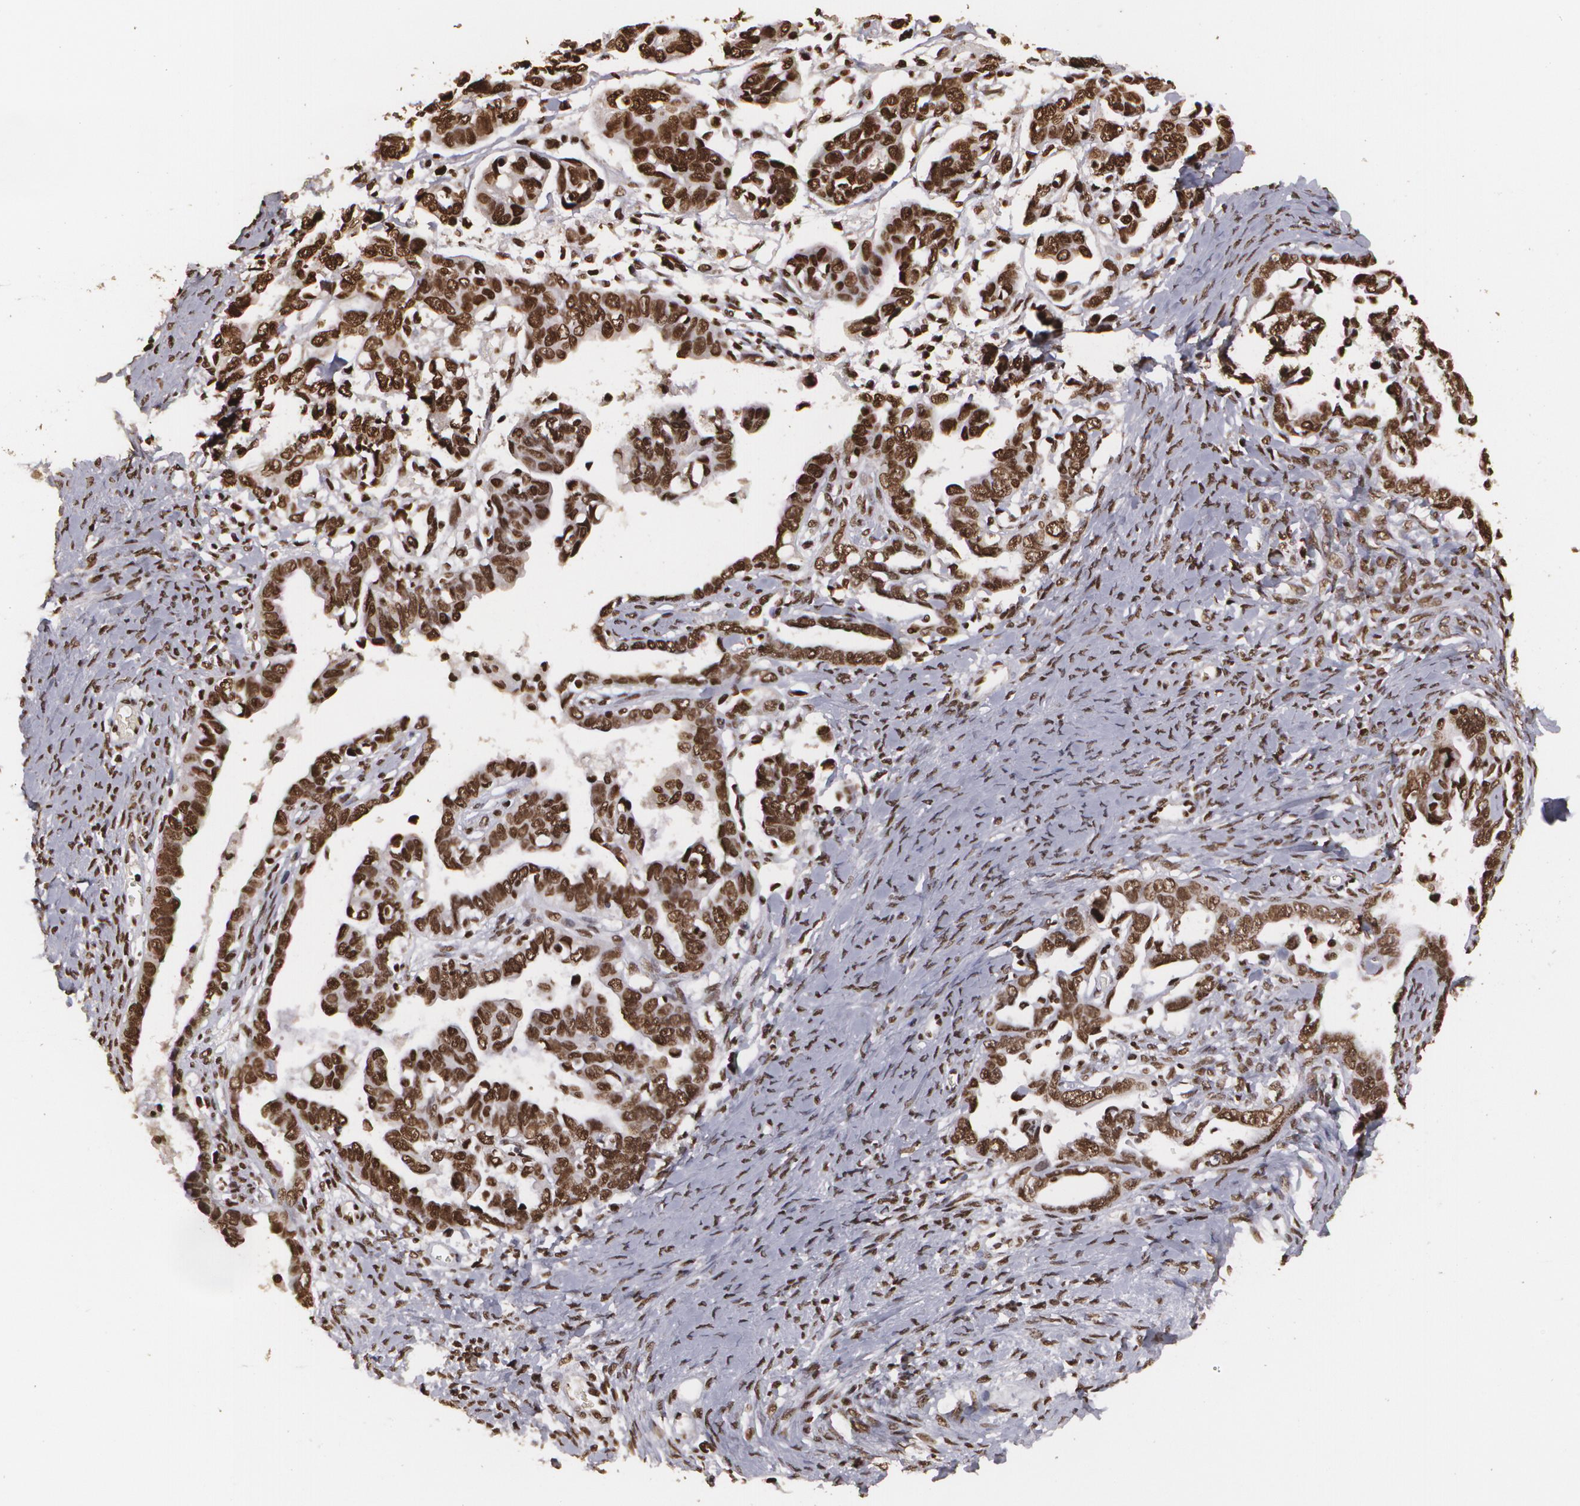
{"staining": {"intensity": "strong", "quantity": ">75%", "location": "cytoplasmic/membranous,nuclear"}, "tissue": "ovarian cancer", "cell_type": "Tumor cells", "image_type": "cancer", "snomed": [{"axis": "morphology", "description": "Cystadenocarcinoma, serous, NOS"}, {"axis": "topography", "description": "Ovary"}], "caption": "Ovarian serous cystadenocarcinoma stained with DAB (3,3'-diaminobenzidine) immunohistochemistry demonstrates high levels of strong cytoplasmic/membranous and nuclear positivity in approximately >75% of tumor cells.", "gene": "RCOR1", "patient": {"sex": "female", "age": 69}}